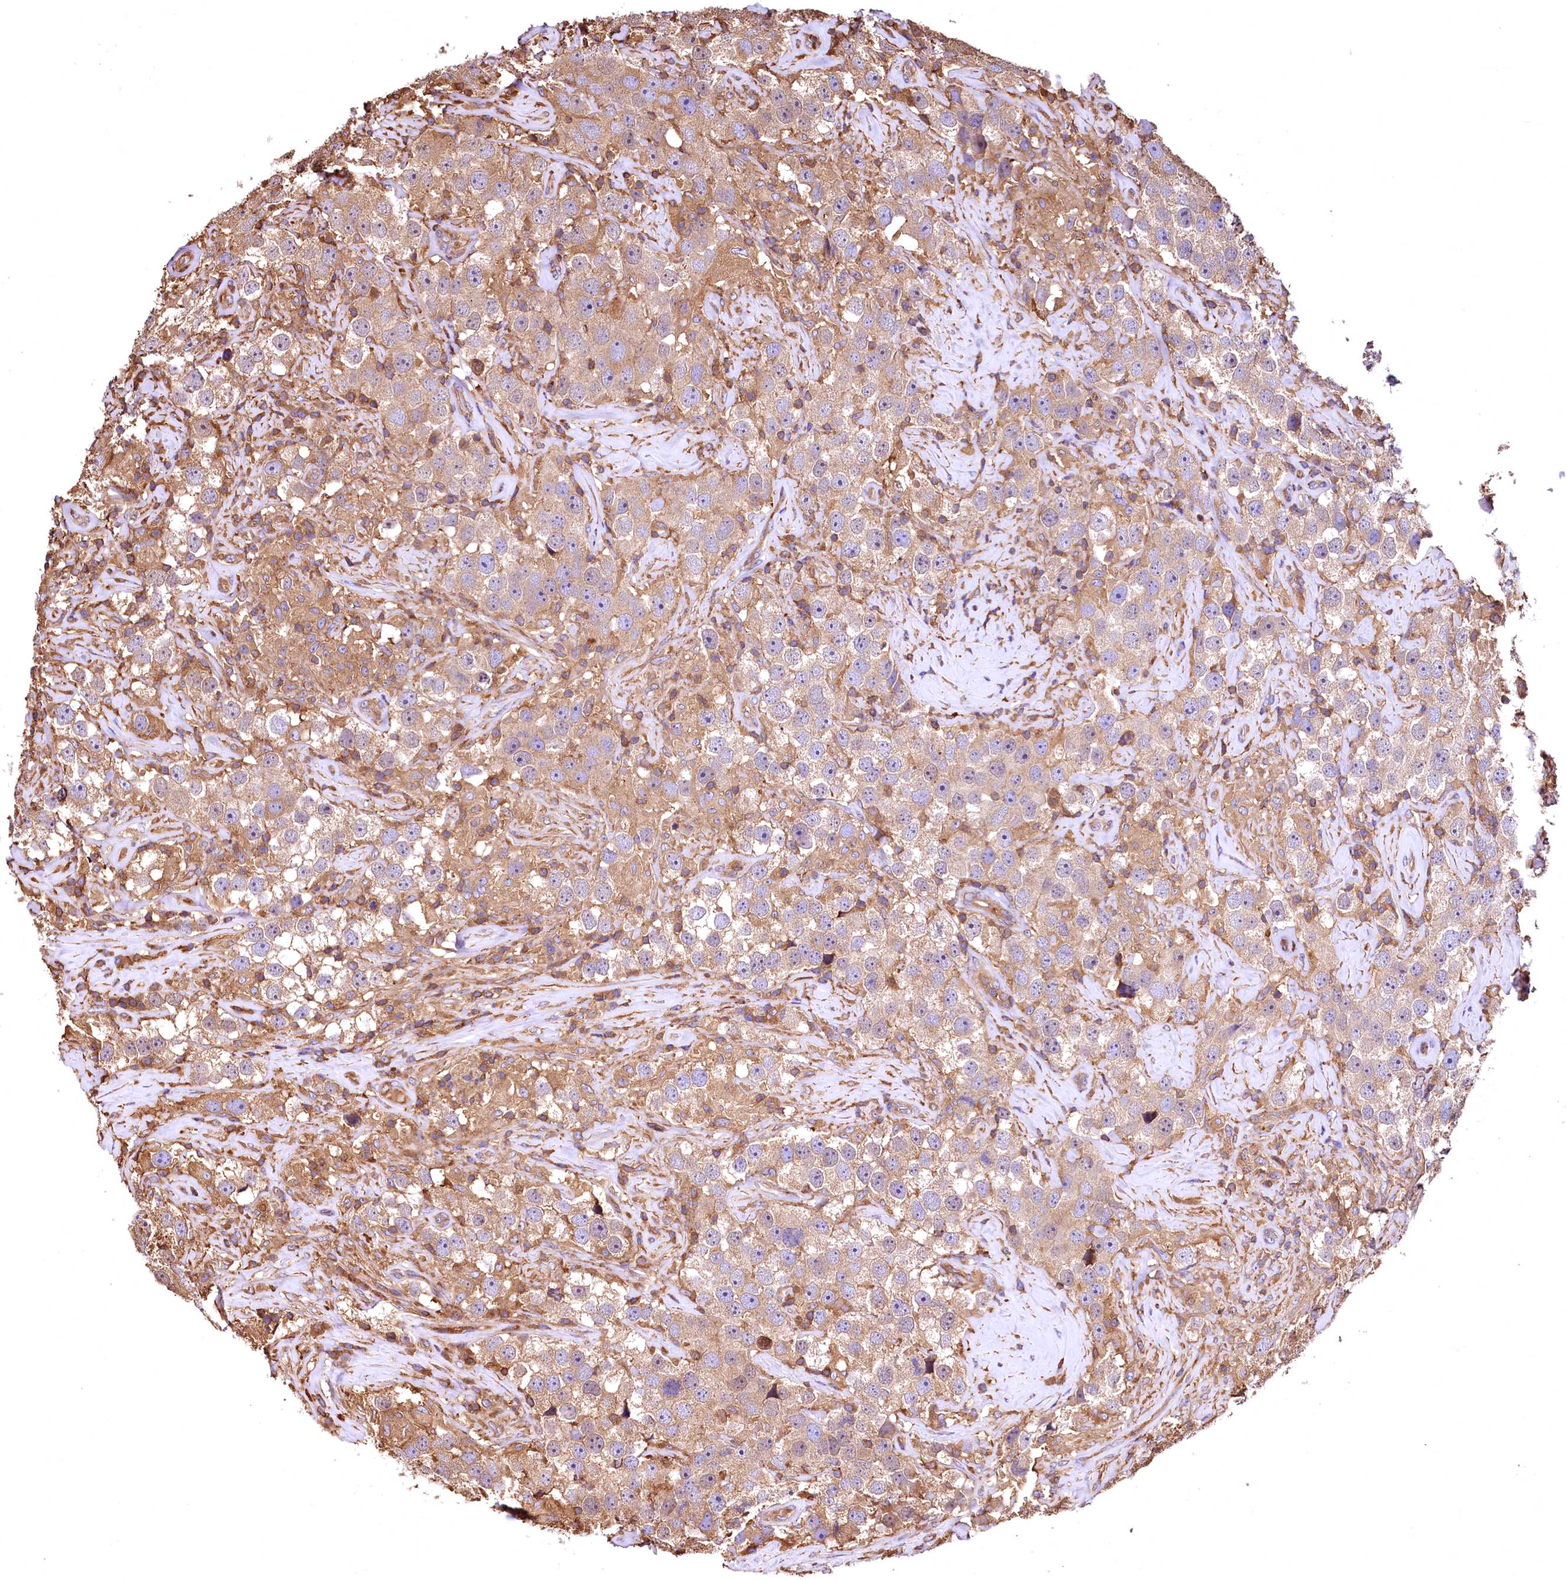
{"staining": {"intensity": "weak", "quantity": ">75%", "location": "cytoplasmic/membranous"}, "tissue": "testis cancer", "cell_type": "Tumor cells", "image_type": "cancer", "snomed": [{"axis": "morphology", "description": "Seminoma, NOS"}, {"axis": "topography", "description": "Testis"}], "caption": "Immunohistochemical staining of human testis cancer shows weak cytoplasmic/membranous protein expression in approximately >75% of tumor cells.", "gene": "RARS2", "patient": {"sex": "male", "age": 49}}